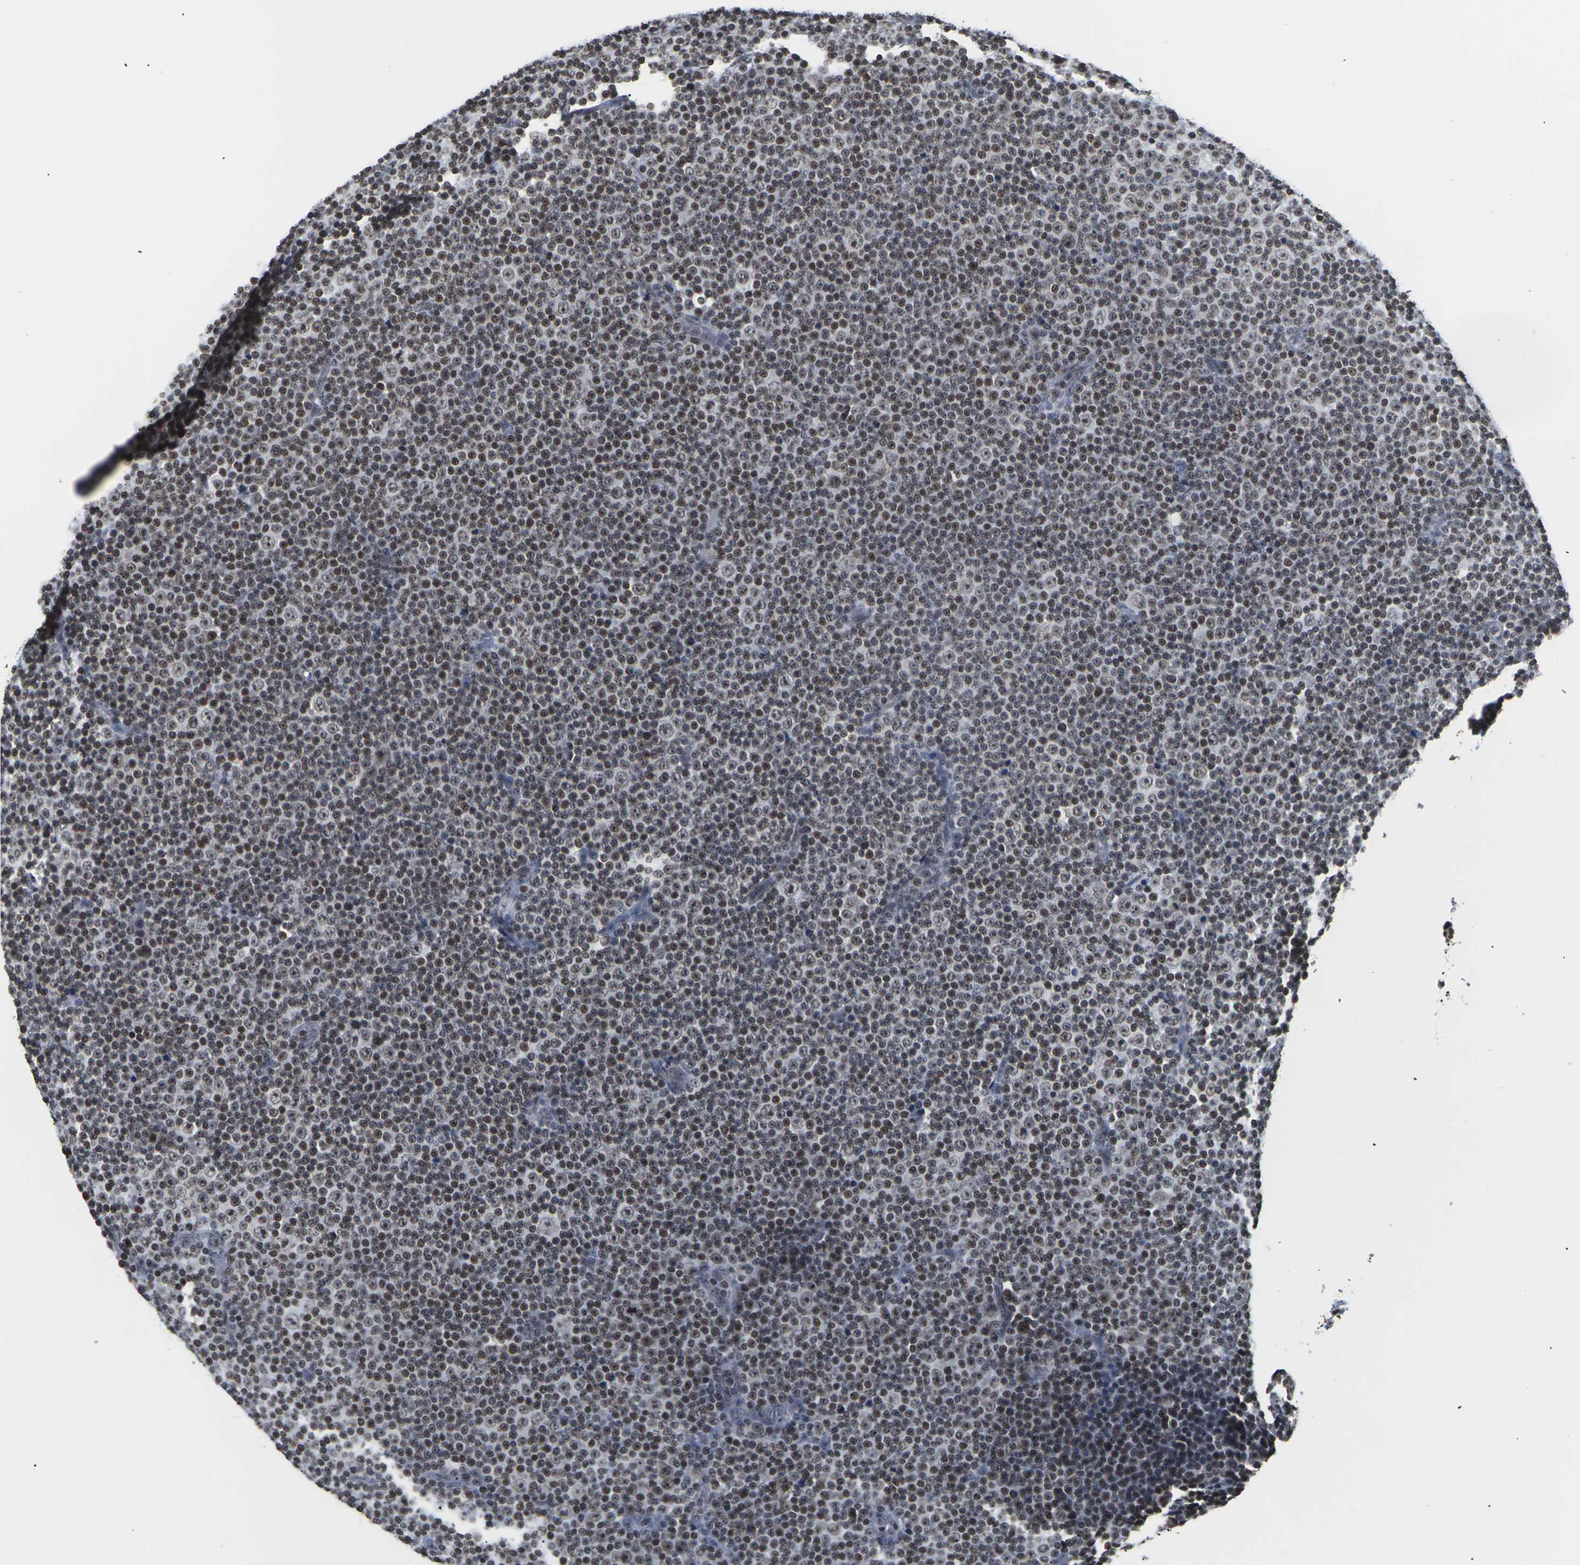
{"staining": {"intensity": "moderate", "quantity": ">75%", "location": "nuclear"}, "tissue": "lymphoma", "cell_type": "Tumor cells", "image_type": "cancer", "snomed": [{"axis": "morphology", "description": "Malignant lymphoma, non-Hodgkin's type, Low grade"}, {"axis": "topography", "description": "Lymph node"}], "caption": "Tumor cells demonstrate moderate nuclear expression in approximately >75% of cells in lymphoma.", "gene": "ETV5", "patient": {"sex": "female", "age": 67}}